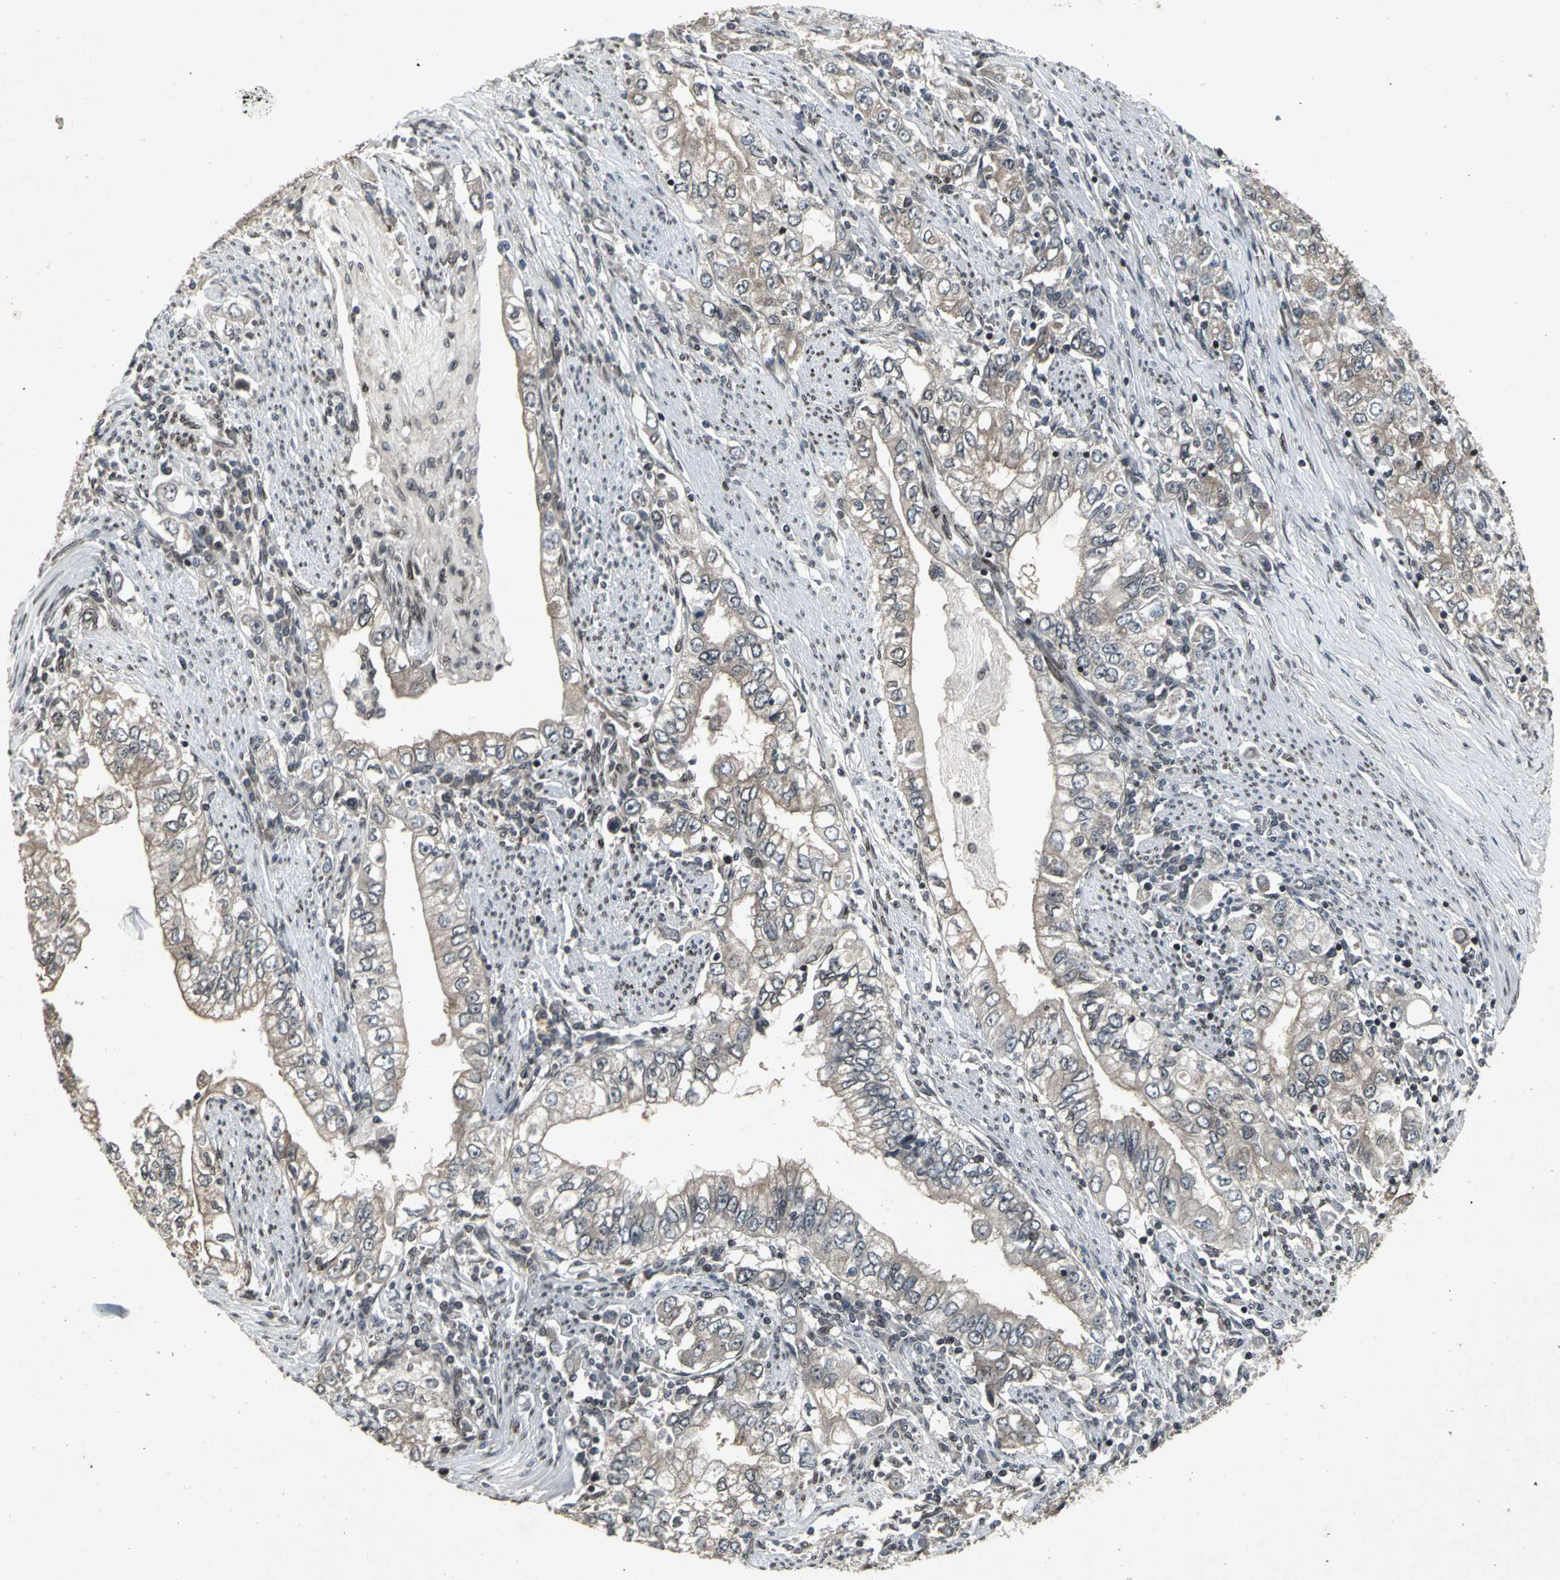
{"staining": {"intensity": "moderate", "quantity": ">75%", "location": "cytoplasmic/membranous"}, "tissue": "stomach cancer", "cell_type": "Tumor cells", "image_type": "cancer", "snomed": [{"axis": "morphology", "description": "Adenocarcinoma, NOS"}, {"axis": "topography", "description": "Stomach, lower"}], "caption": "Approximately >75% of tumor cells in stomach cancer (adenocarcinoma) demonstrate moderate cytoplasmic/membranous protein staining as visualized by brown immunohistochemical staining.", "gene": "SH2B3", "patient": {"sex": "female", "age": 72}}